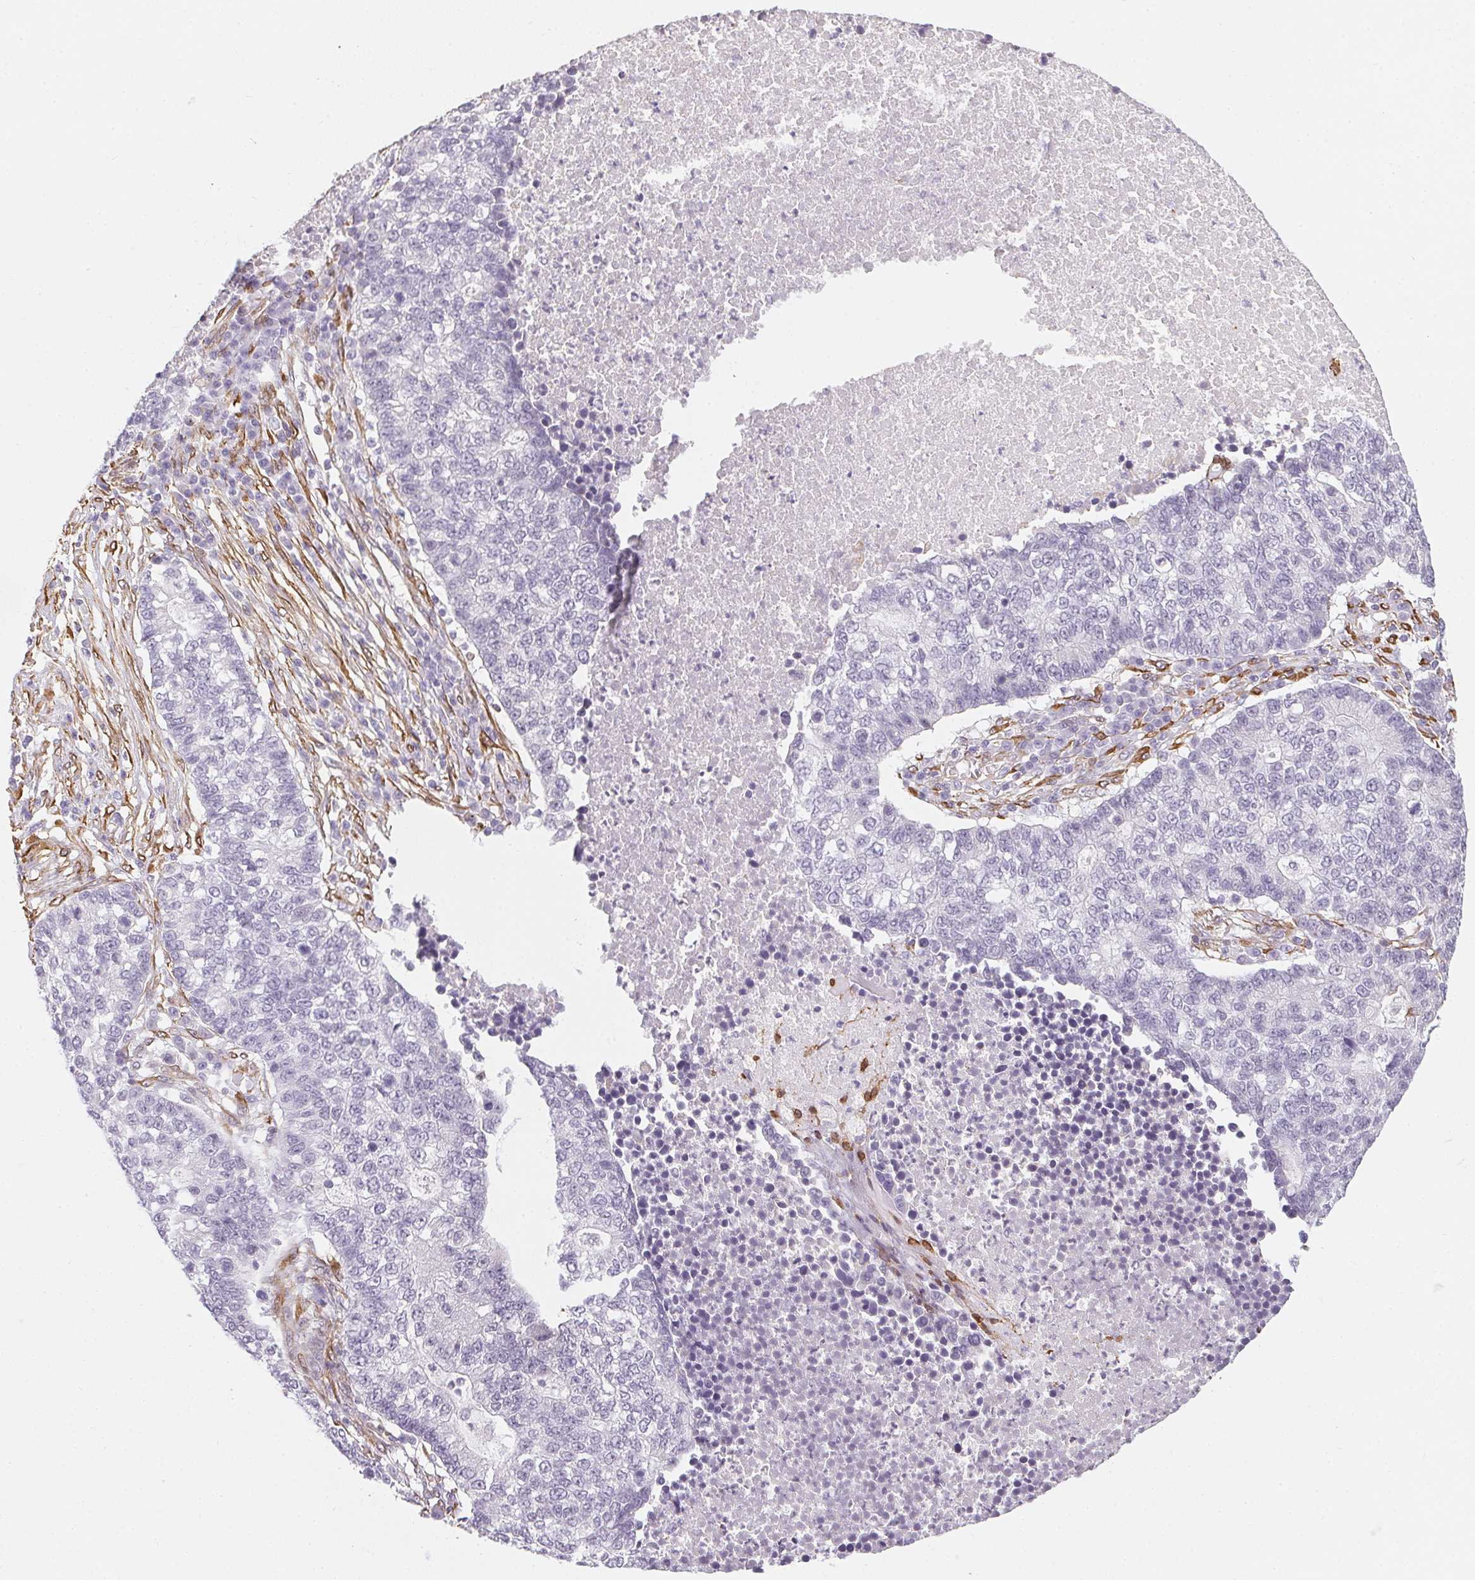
{"staining": {"intensity": "negative", "quantity": "none", "location": "none"}, "tissue": "lung cancer", "cell_type": "Tumor cells", "image_type": "cancer", "snomed": [{"axis": "morphology", "description": "Adenocarcinoma, NOS"}, {"axis": "topography", "description": "Lung"}], "caption": "Tumor cells are negative for brown protein staining in adenocarcinoma (lung).", "gene": "RSBN1", "patient": {"sex": "male", "age": 57}}